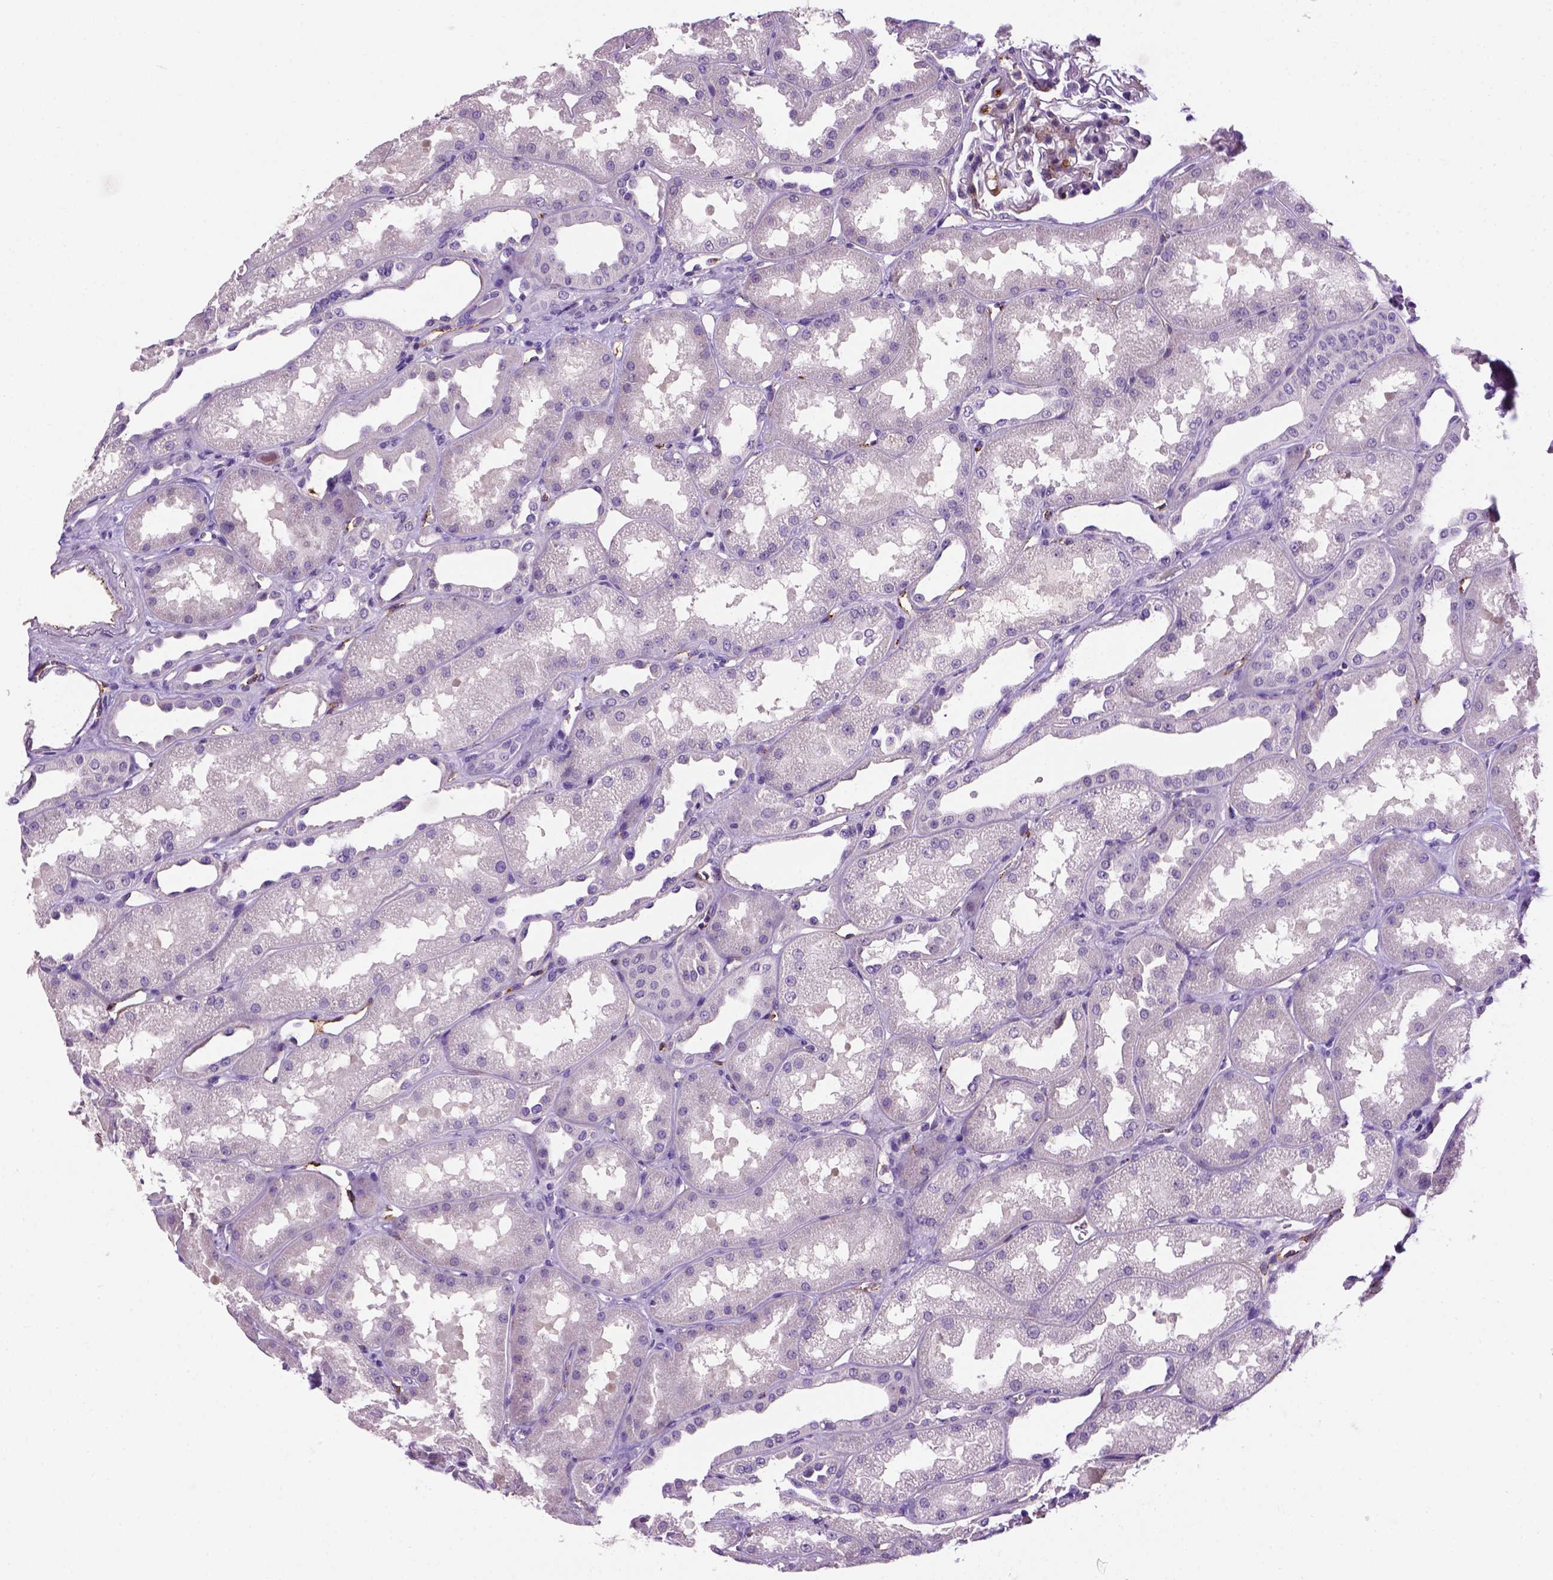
{"staining": {"intensity": "negative", "quantity": "none", "location": "none"}, "tissue": "kidney", "cell_type": "Cells in glomeruli", "image_type": "normal", "snomed": [{"axis": "morphology", "description": "Normal tissue, NOS"}, {"axis": "topography", "description": "Kidney"}], "caption": "This photomicrograph is of normal kidney stained with immunohistochemistry to label a protein in brown with the nuclei are counter-stained blue. There is no positivity in cells in glomeruli. (Immunohistochemistry (ihc), brightfield microscopy, high magnification).", "gene": "VWF", "patient": {"sex": "male", "age": 61}}